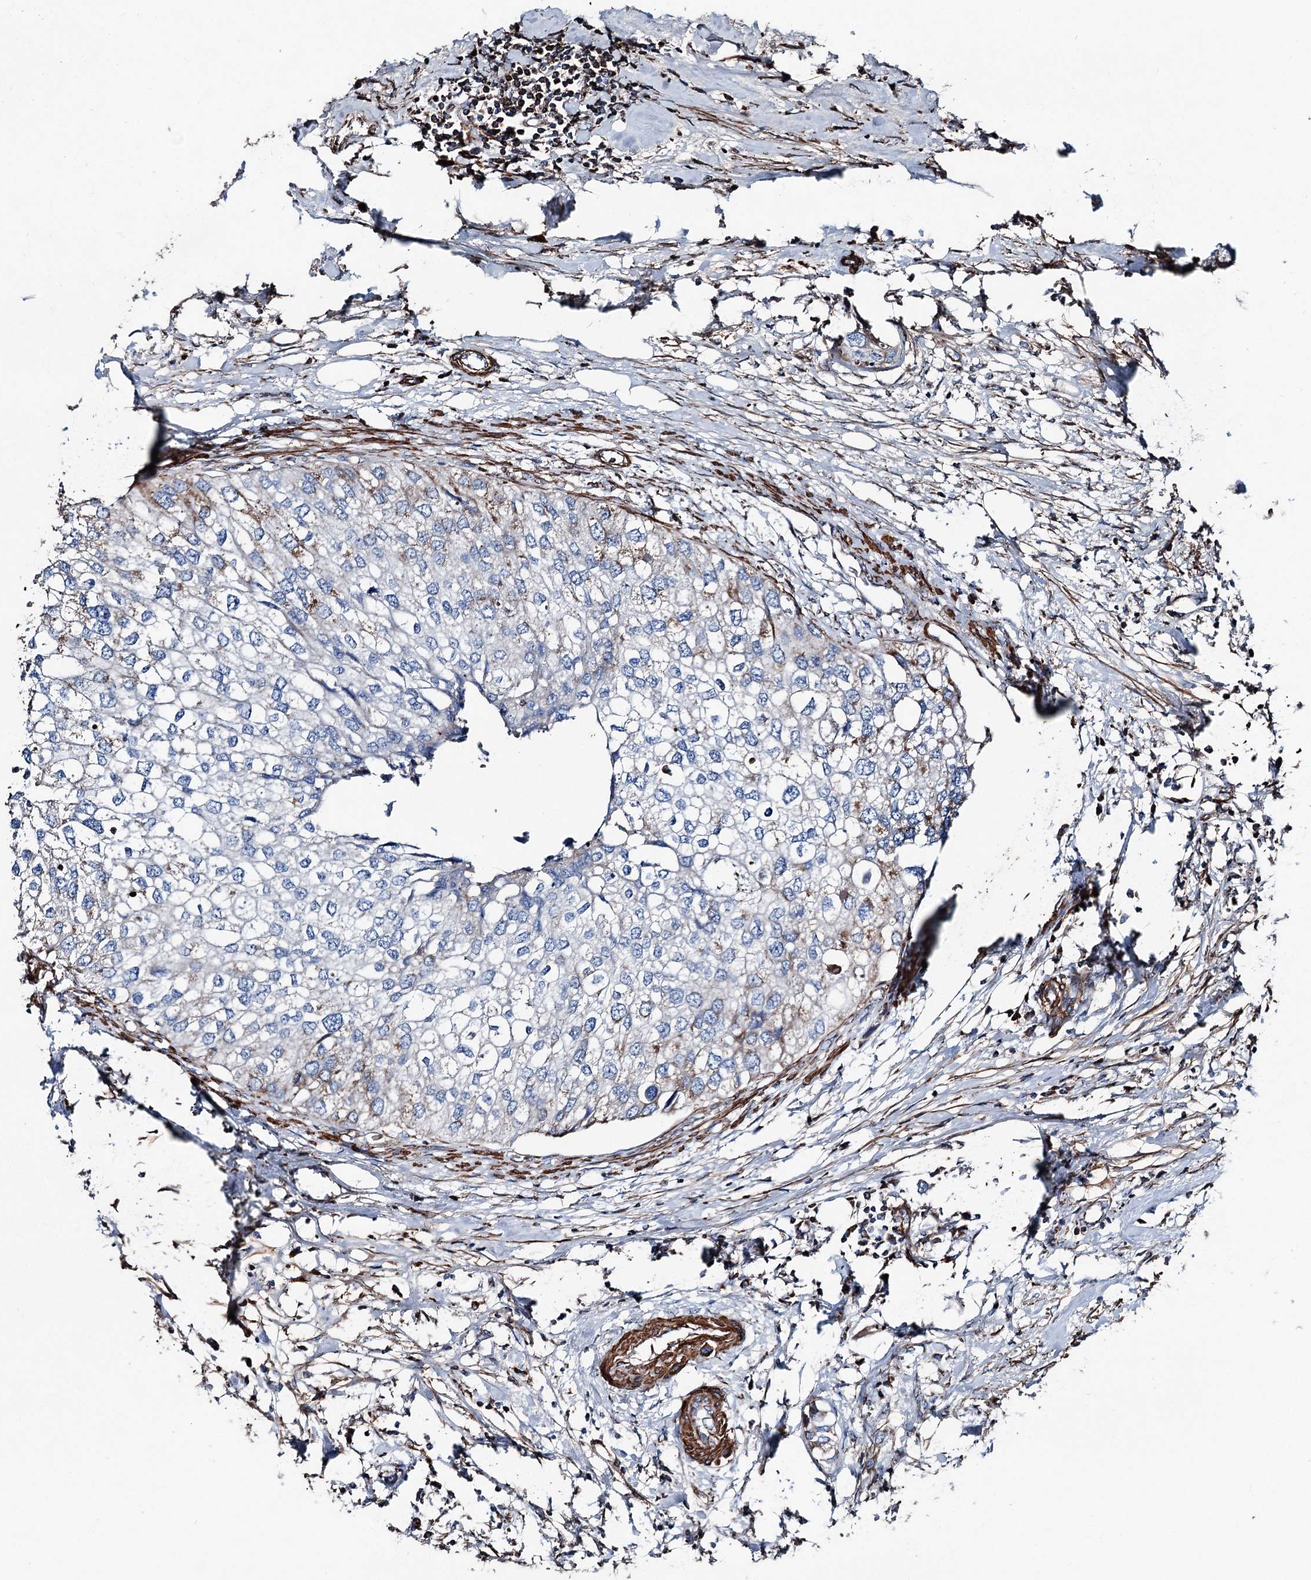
{"staining": {"intensity": "weak", "quantity": "<25%", "location": "cytoplasmic/membranous"}, "tissue": "urothelial cancer", "cell_type": "Tumor cells", "image_type": "cancer", "snomed": [{"axis": "morphology", "description": "Urothelial carcinoma, High grade"}, {"axis": "topography", "description": "Urinary bladder"}], "caption": "This is a histopathology image of IHC staining of urothelial cancer, which shows no expression in tumor cells.", "gene": "DDIAS", "patient": {"sex": "male", "age": 64}}